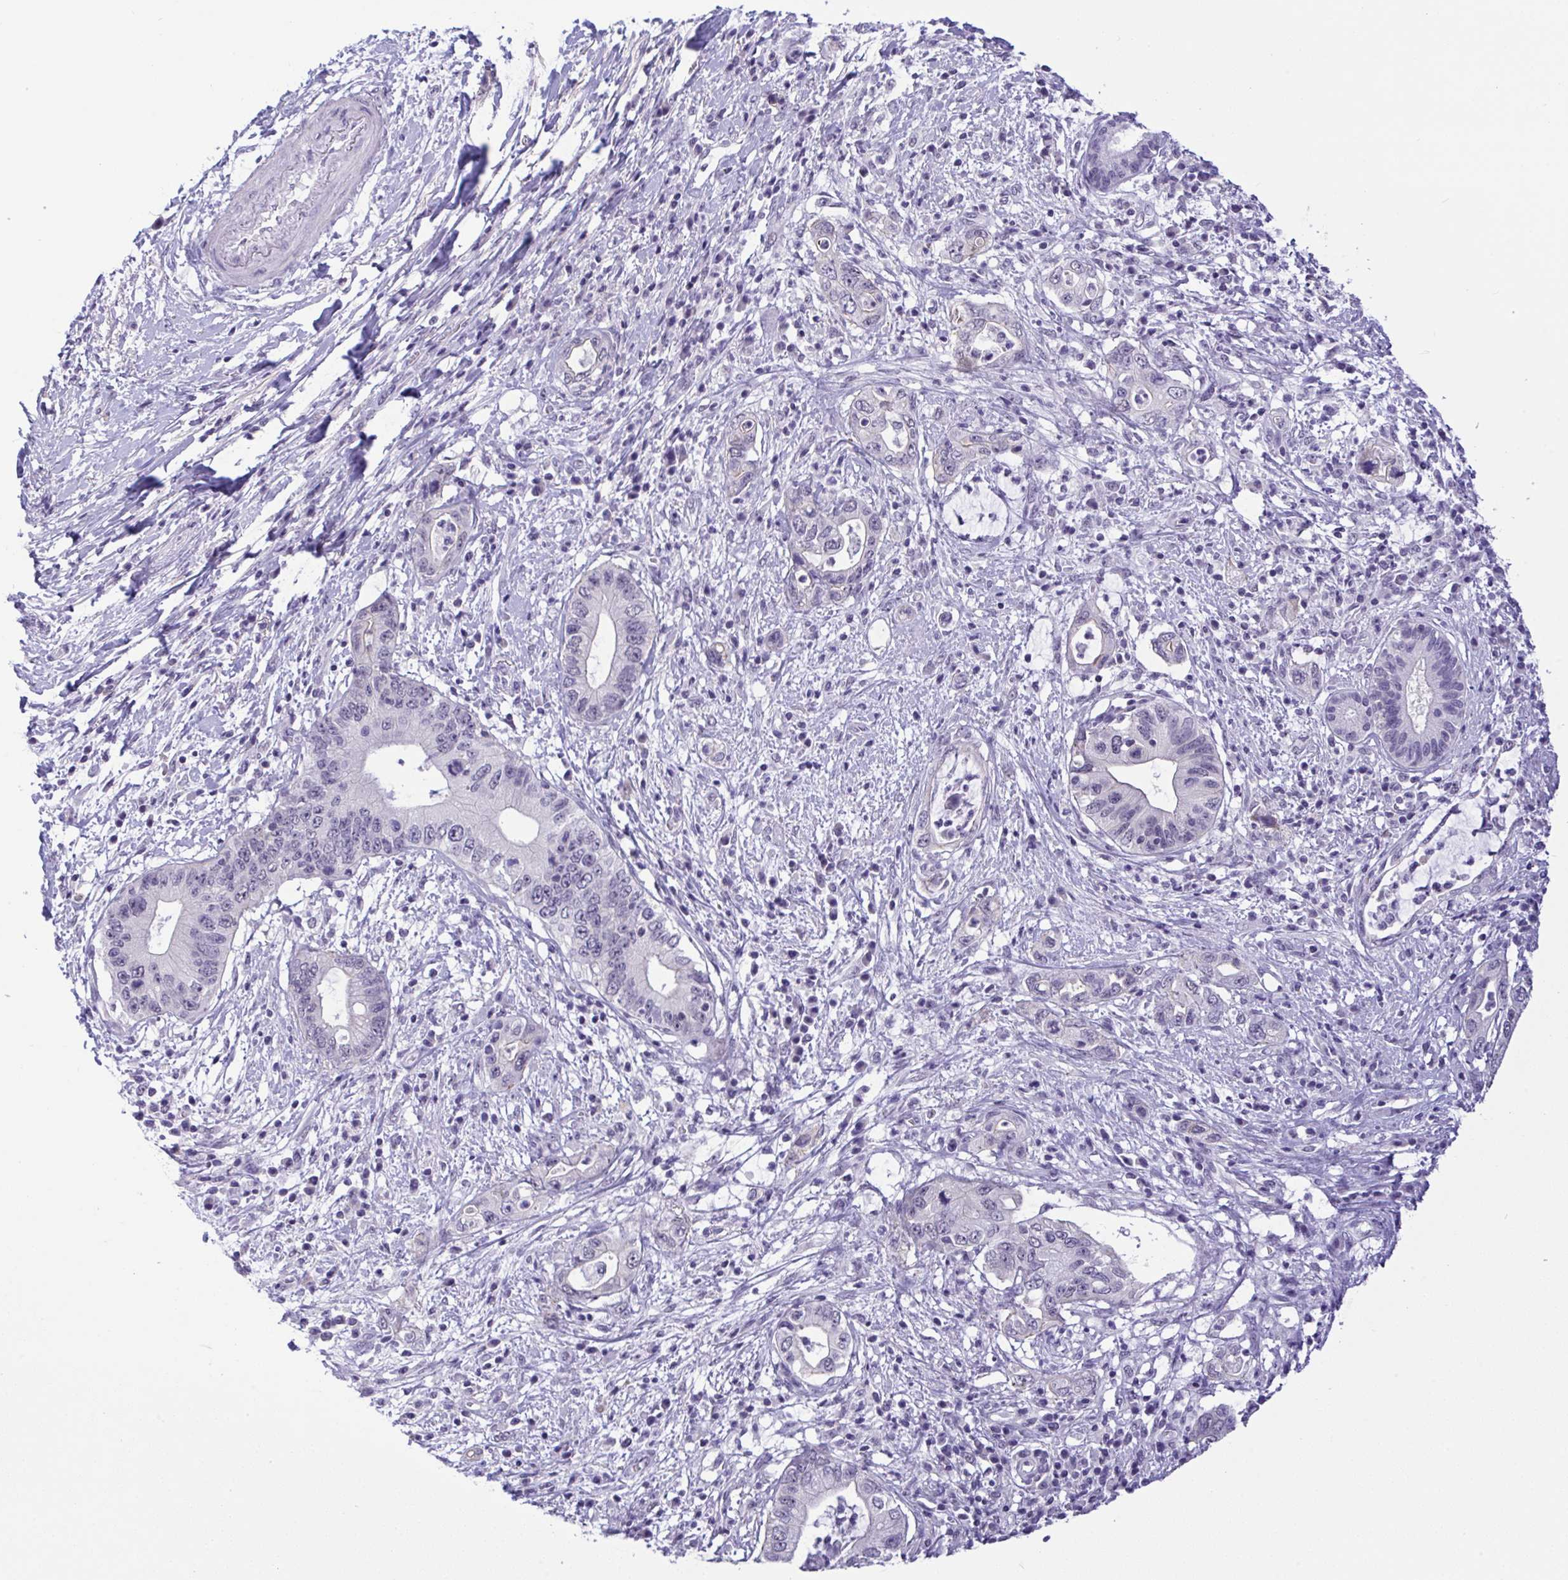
{"staining": {"intensity": "negative", "quantity": "none", "location": "none"}, "tissue": "pancreatic cancer", "cell_type": "Tumor cells", "image_type": "cancer", "snomed": [{"axis": "morphology", "description": "Adenocarcinoma, NOS"}, {"axis": "topography", "description": "Pancreas"}], "caption": "Protein analysis of pancreatic cancer demonstrates no significant expression in tumor cells.", "gene": "YBX2", "patient": {"sex": "female", "age": 72}}